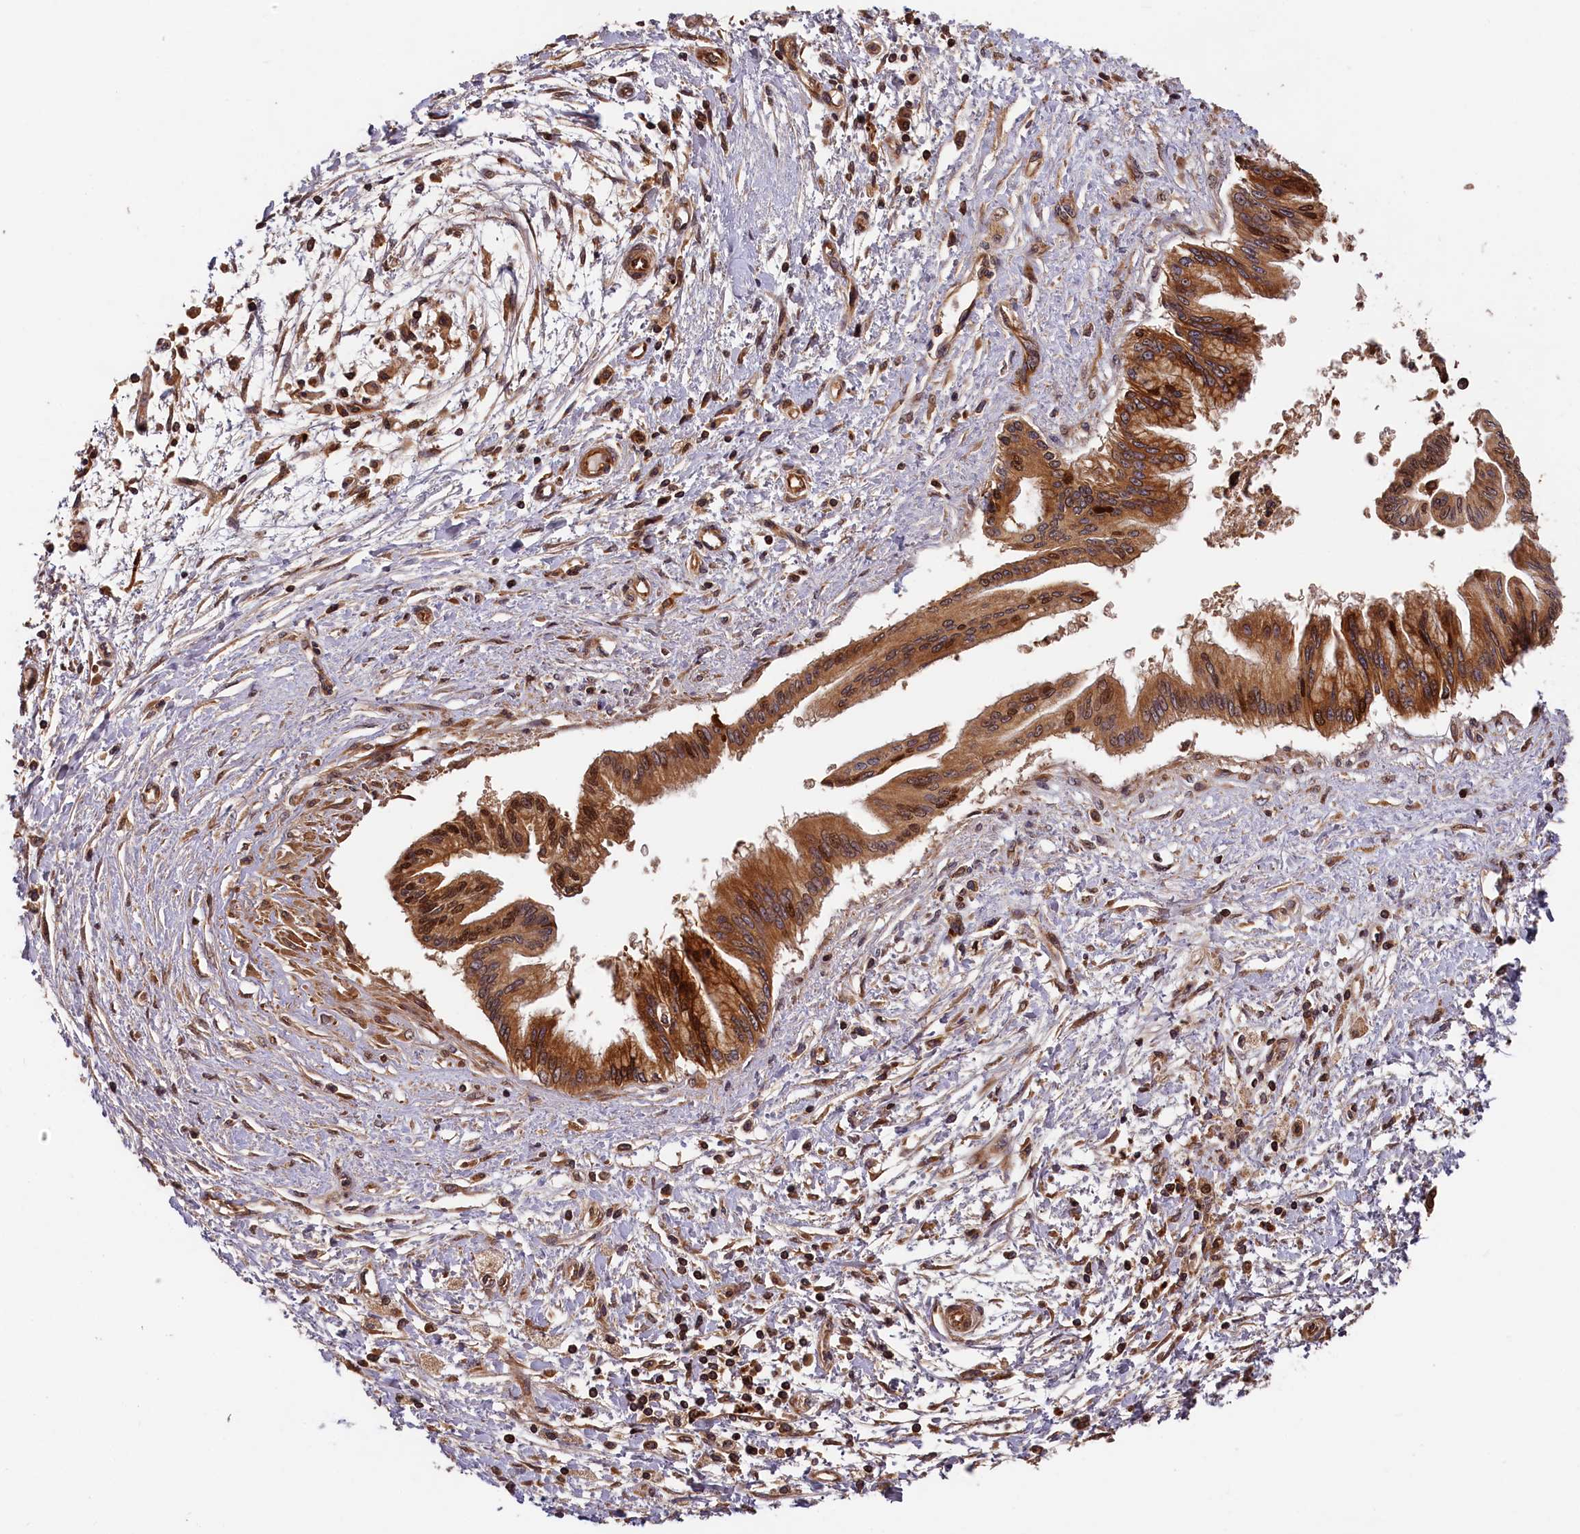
{"staining": {"intensity": "strong", "quantity": ">75%", "location": "cytoplasmic/membranous"}, "tissue": "pancreatic cancer", "cell_type": "Tumor cells", "image_type": "cancer", "snomed": [{"axis": "morphology", "description": "Adenocarcinoma, NOS"}, {"axis": "topography", "description": "Pancreas"}], "caption": "IHC micrograph of human adenocarcinoma (pancreatic) stained for a protein (brown), which exhibits high levels of strong cytoplasmic/membranous staining in approximately >75% of tumor cells.", "gene": "HMOX2", "patient": {"sex": "male", "age": 46}}